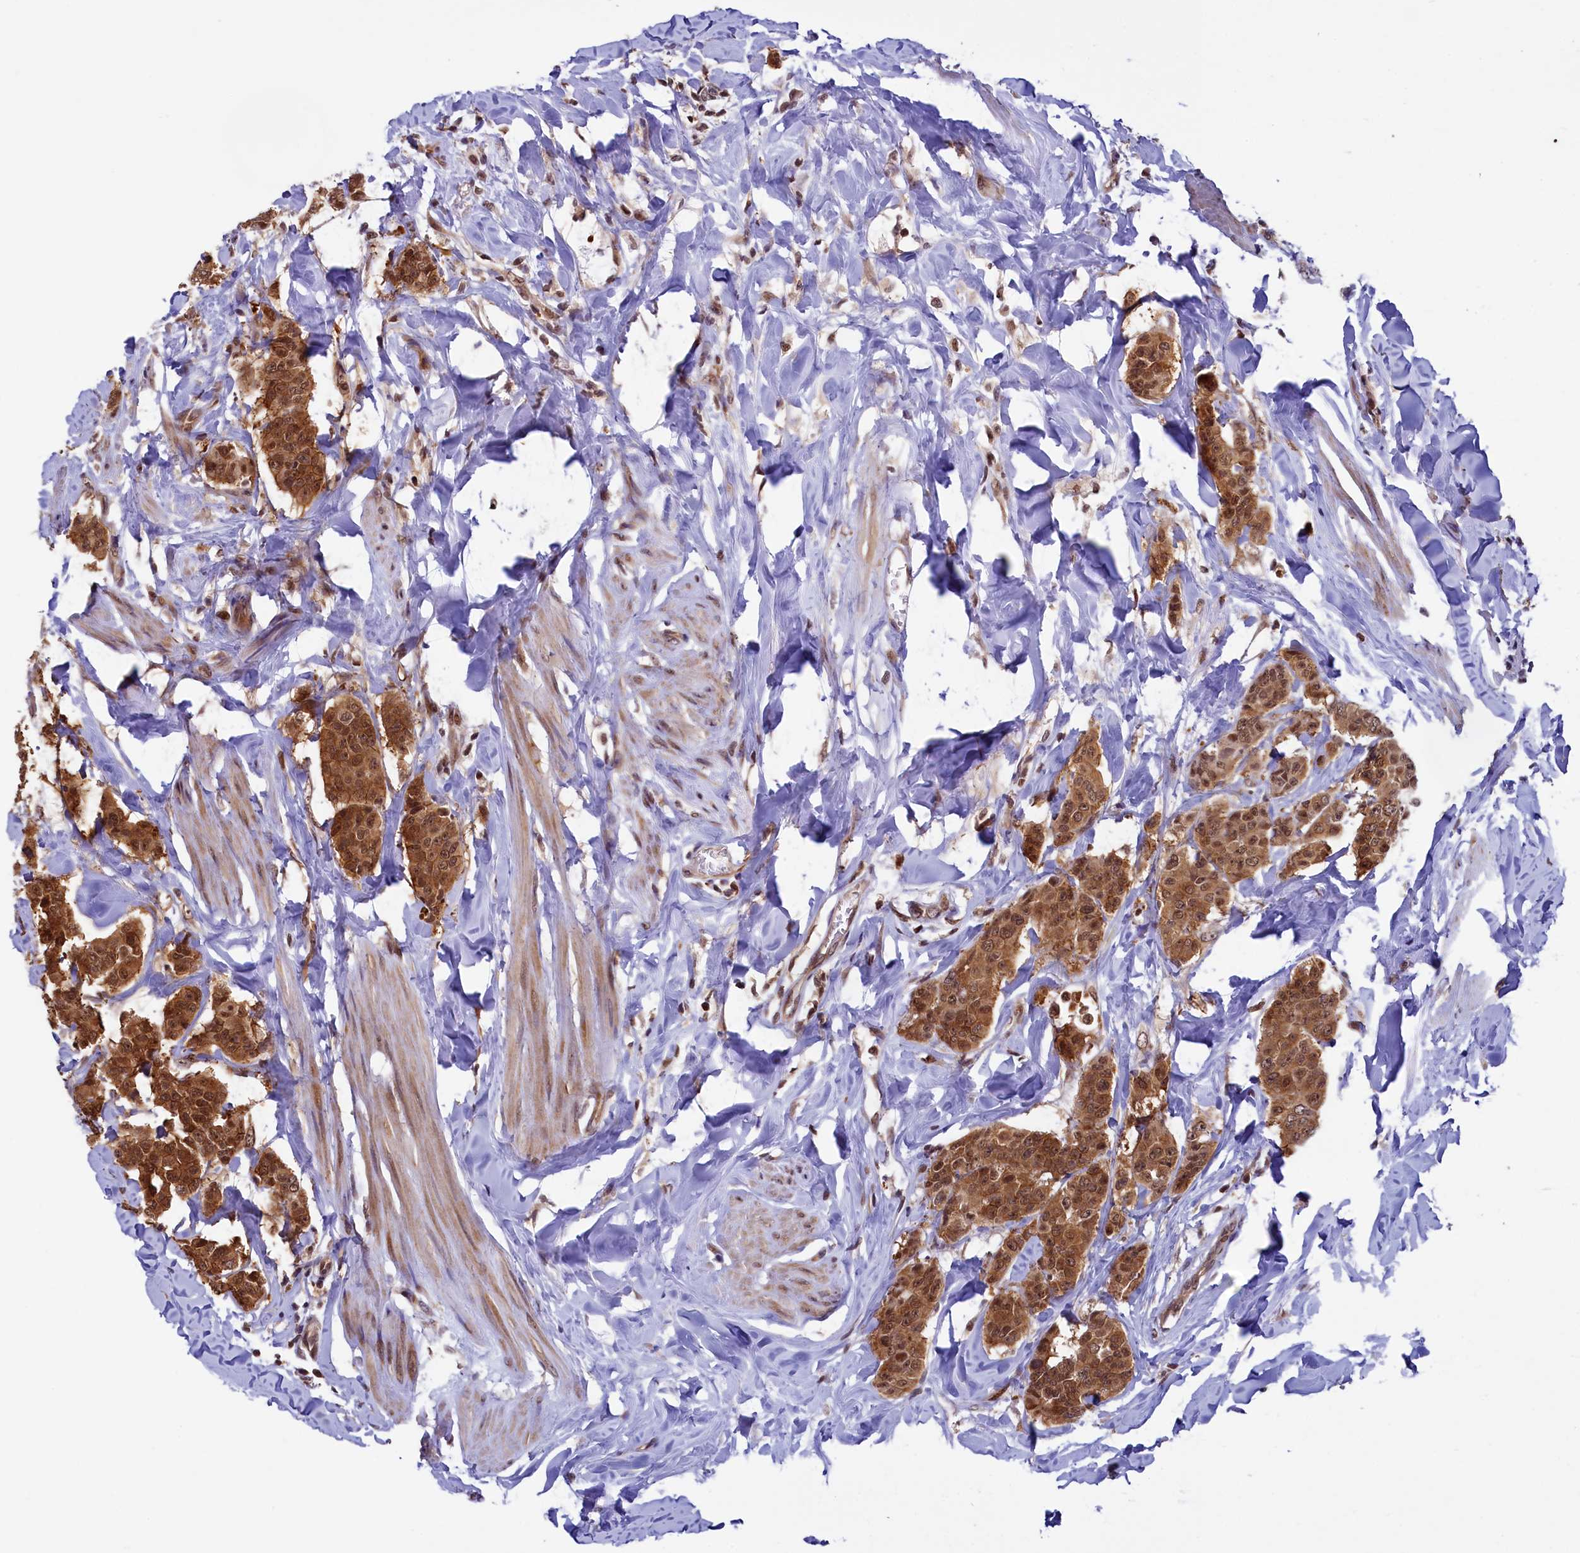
{"staining": {"intensity": "strong", "quantity": ">75%", "location": "cytoplasmic/membranous,nuclear"}, "tissue": "breast cancer", "cell_type": "Tumor cells", "image_type": "cancer", "snomed": [{"axis": "morphology", "description": "Duct carcinoma"}, {"axis": "topography", "description": "Breast"}], "caption": "Breast invasive ductal carcinoma tissue displays strong cytoplasmic/membranous and nuclear staining in about >75% of tumor cells (IHC, brightfield microscopy, high magnification).", "gene": "SLC7A6OS", "patient": {"sex": "female", "age": 40}}